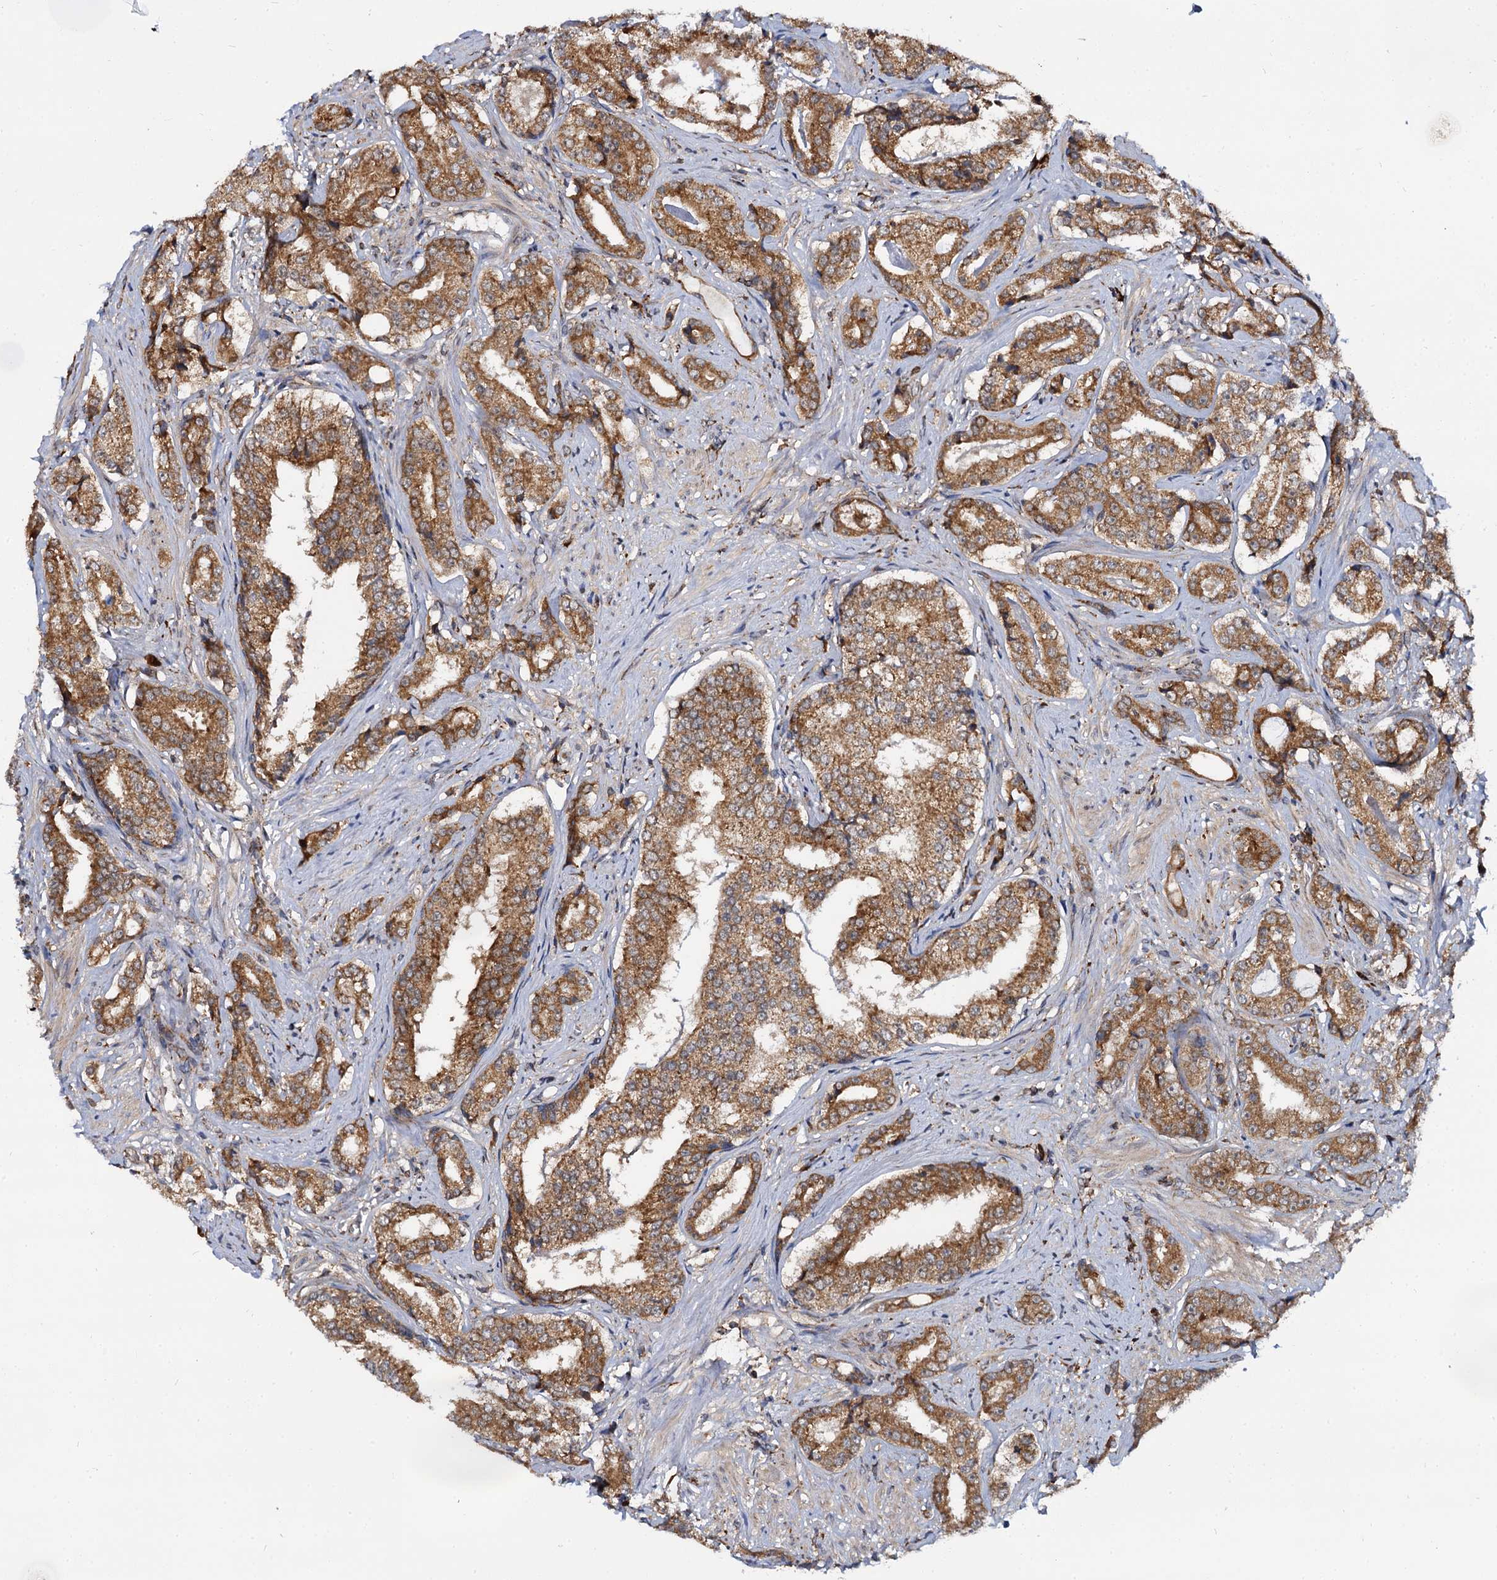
{"staining": {"intensity": "moderate", "quantity": ">75%", "location": "cytoplasmic/membranous"}, "tissue": "prostate cancer", "cell_type": "Tumor cells", "image_type": "cancer", "snomed": [{"axis": "morphology", "description": "Adenocarcinoma, High grade"}, {"axis": "topography", "description": "Prostate"}], "caption": "Approximately >75% of tumor cells in human prostate cancer (adenocarcinoma (high-grade)) show moderate cytoplasmic/membranous protein staining as visualized by brown immunohistochemical staining.", "gene": "UFM1", "patient": {"sex": "male", "age": 58}}